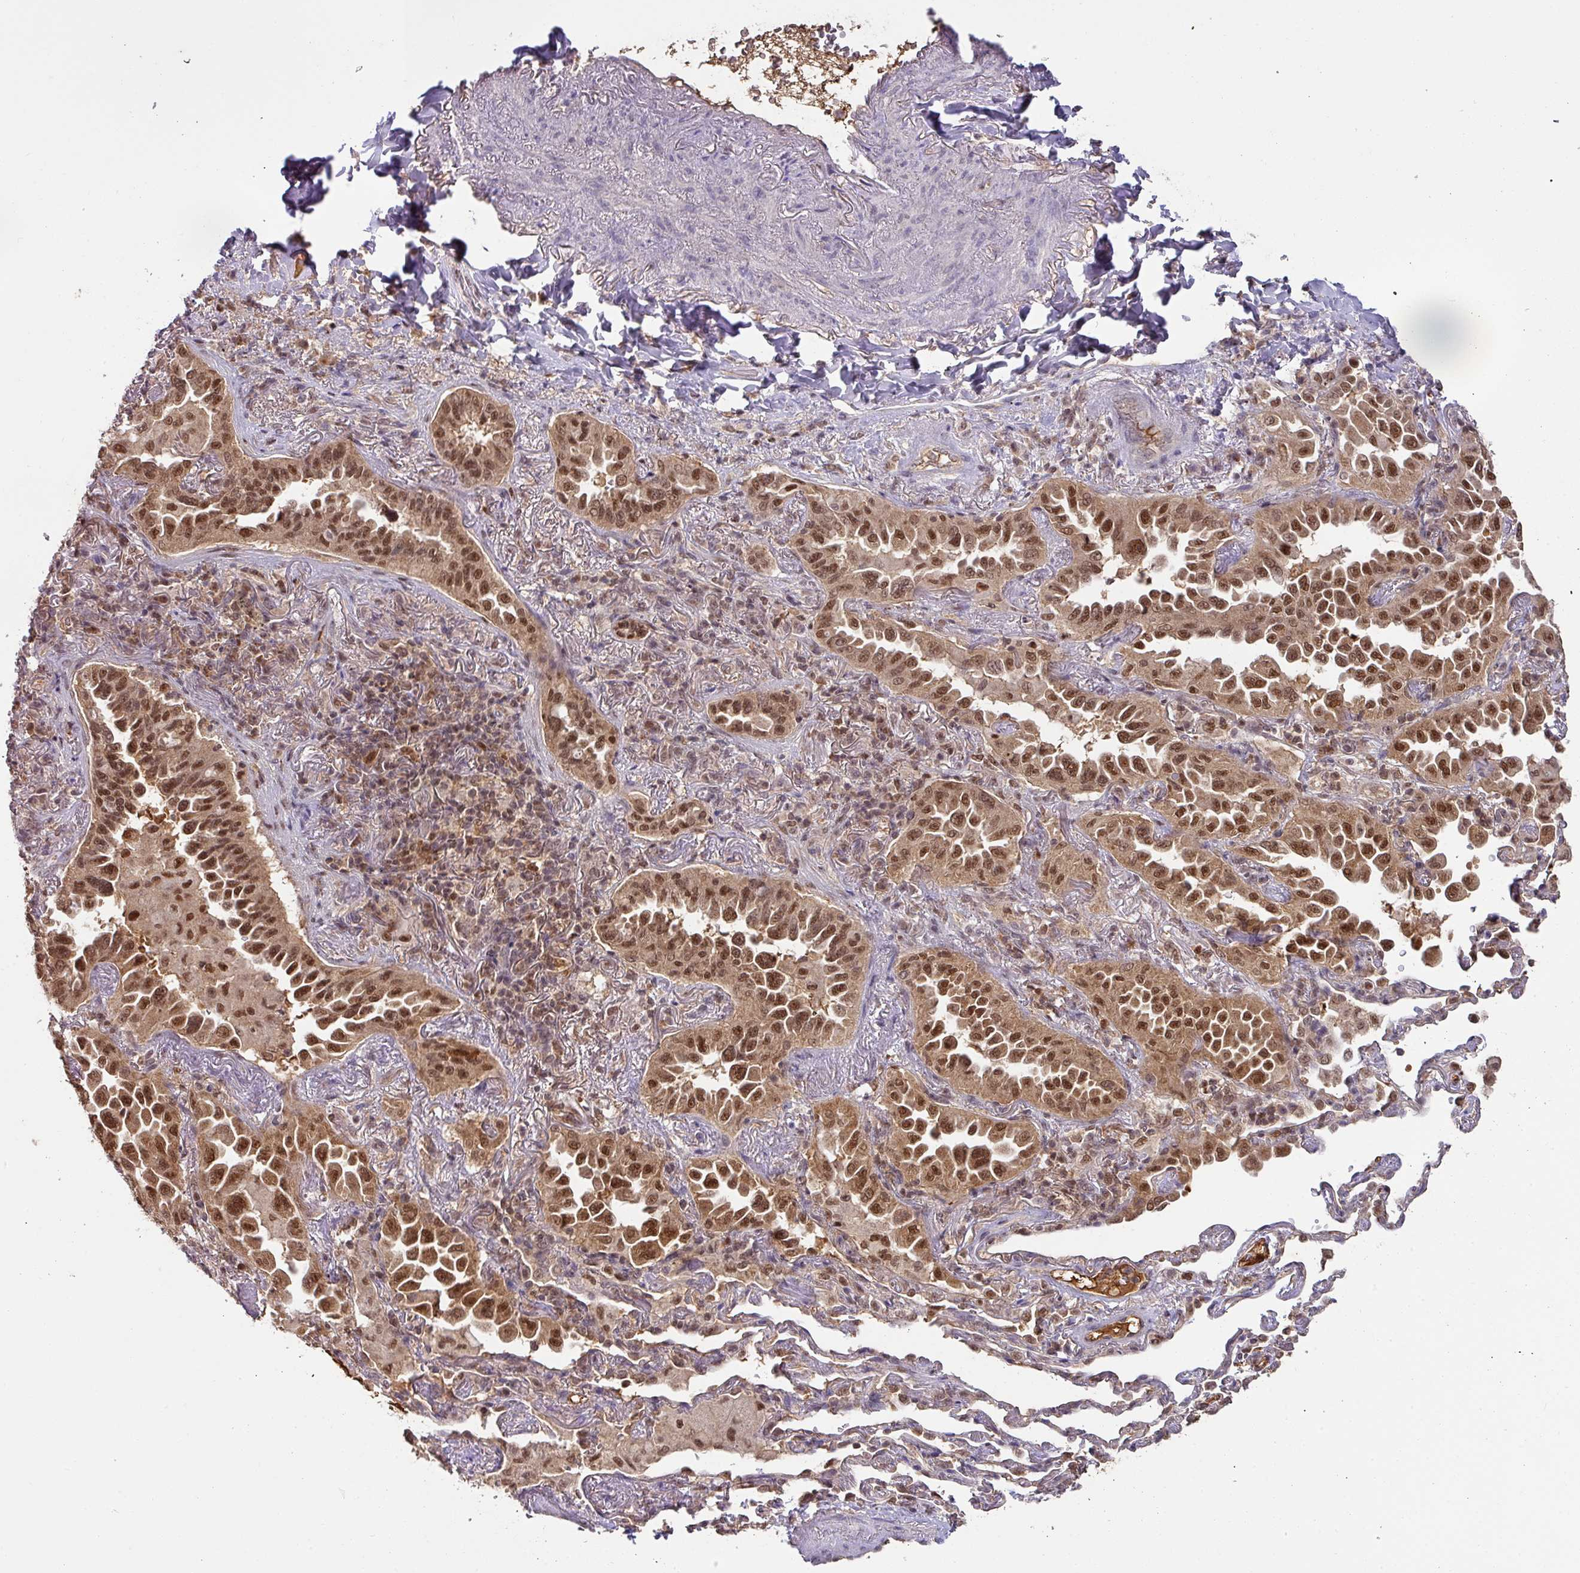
{"staining": {"intensity": "moderate", "quantity": ">75%", "location": "cytoplasmic/membranous,nuclear"}, "tissue": "lung cancer", "cell_type": "Tumor cells", "image_type": "cancer", "snomed": [{"axis": "morphology", "description": "Adenocarcinoma, NOS"}, {"axis": "topography", "description": "Lung"}], "caption": "Lung cancer stained for a protein demonstrates moderate cytoplasmic/membranous and nuclear positivity in tumor cells. The staining is performed using DAB (3,3'-diaminobenzidine) brown chromogen to label protein expression. The nuclei are counter-stained blue using hematoxylin.", "gene": "RANBP9", "patient": {"sex": "female", "age": 69}}